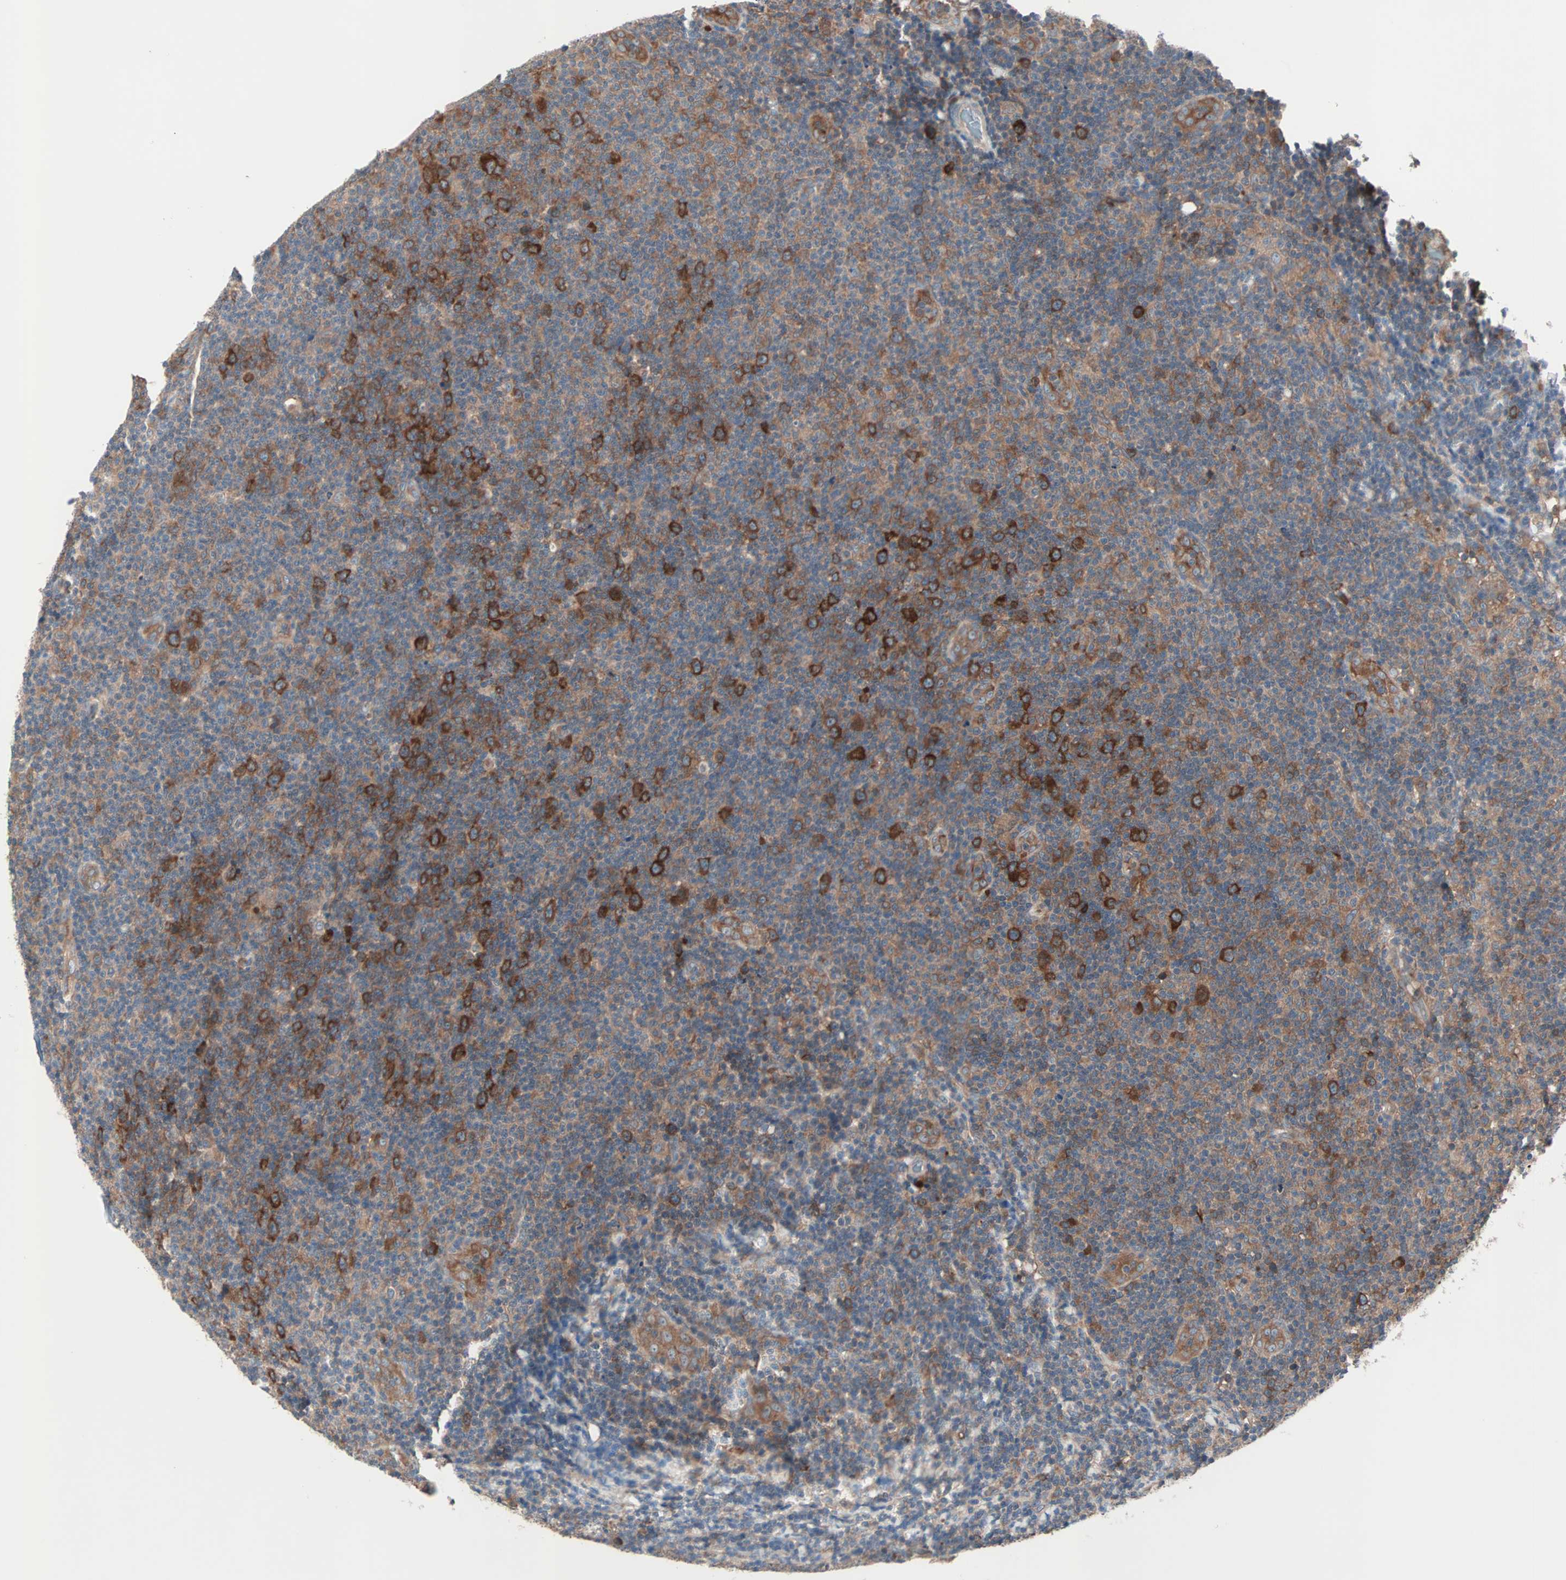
{"staining": {"intensity": "strong", "quantity": "25%-75%", "location": "cytoplasmic/membranous"}, "tissue": "lymphoma", "cell_type": "Tumor cells", "image_type": "cancer", "snomed": [{"axis": "morphology", "description": "Malignant lymphoma, non-Hodgkin's type, Low grade"}, {"axis": "topography", "description": "Lymph node"}], "caption": "Human lymphoma stained with a brown dye demonstrates strong cytoplasmic/membranous positive expression in about 25%-75% of tumor cells.", "gene": "CAD", "patient": {"sex": "male", "age": 83}}